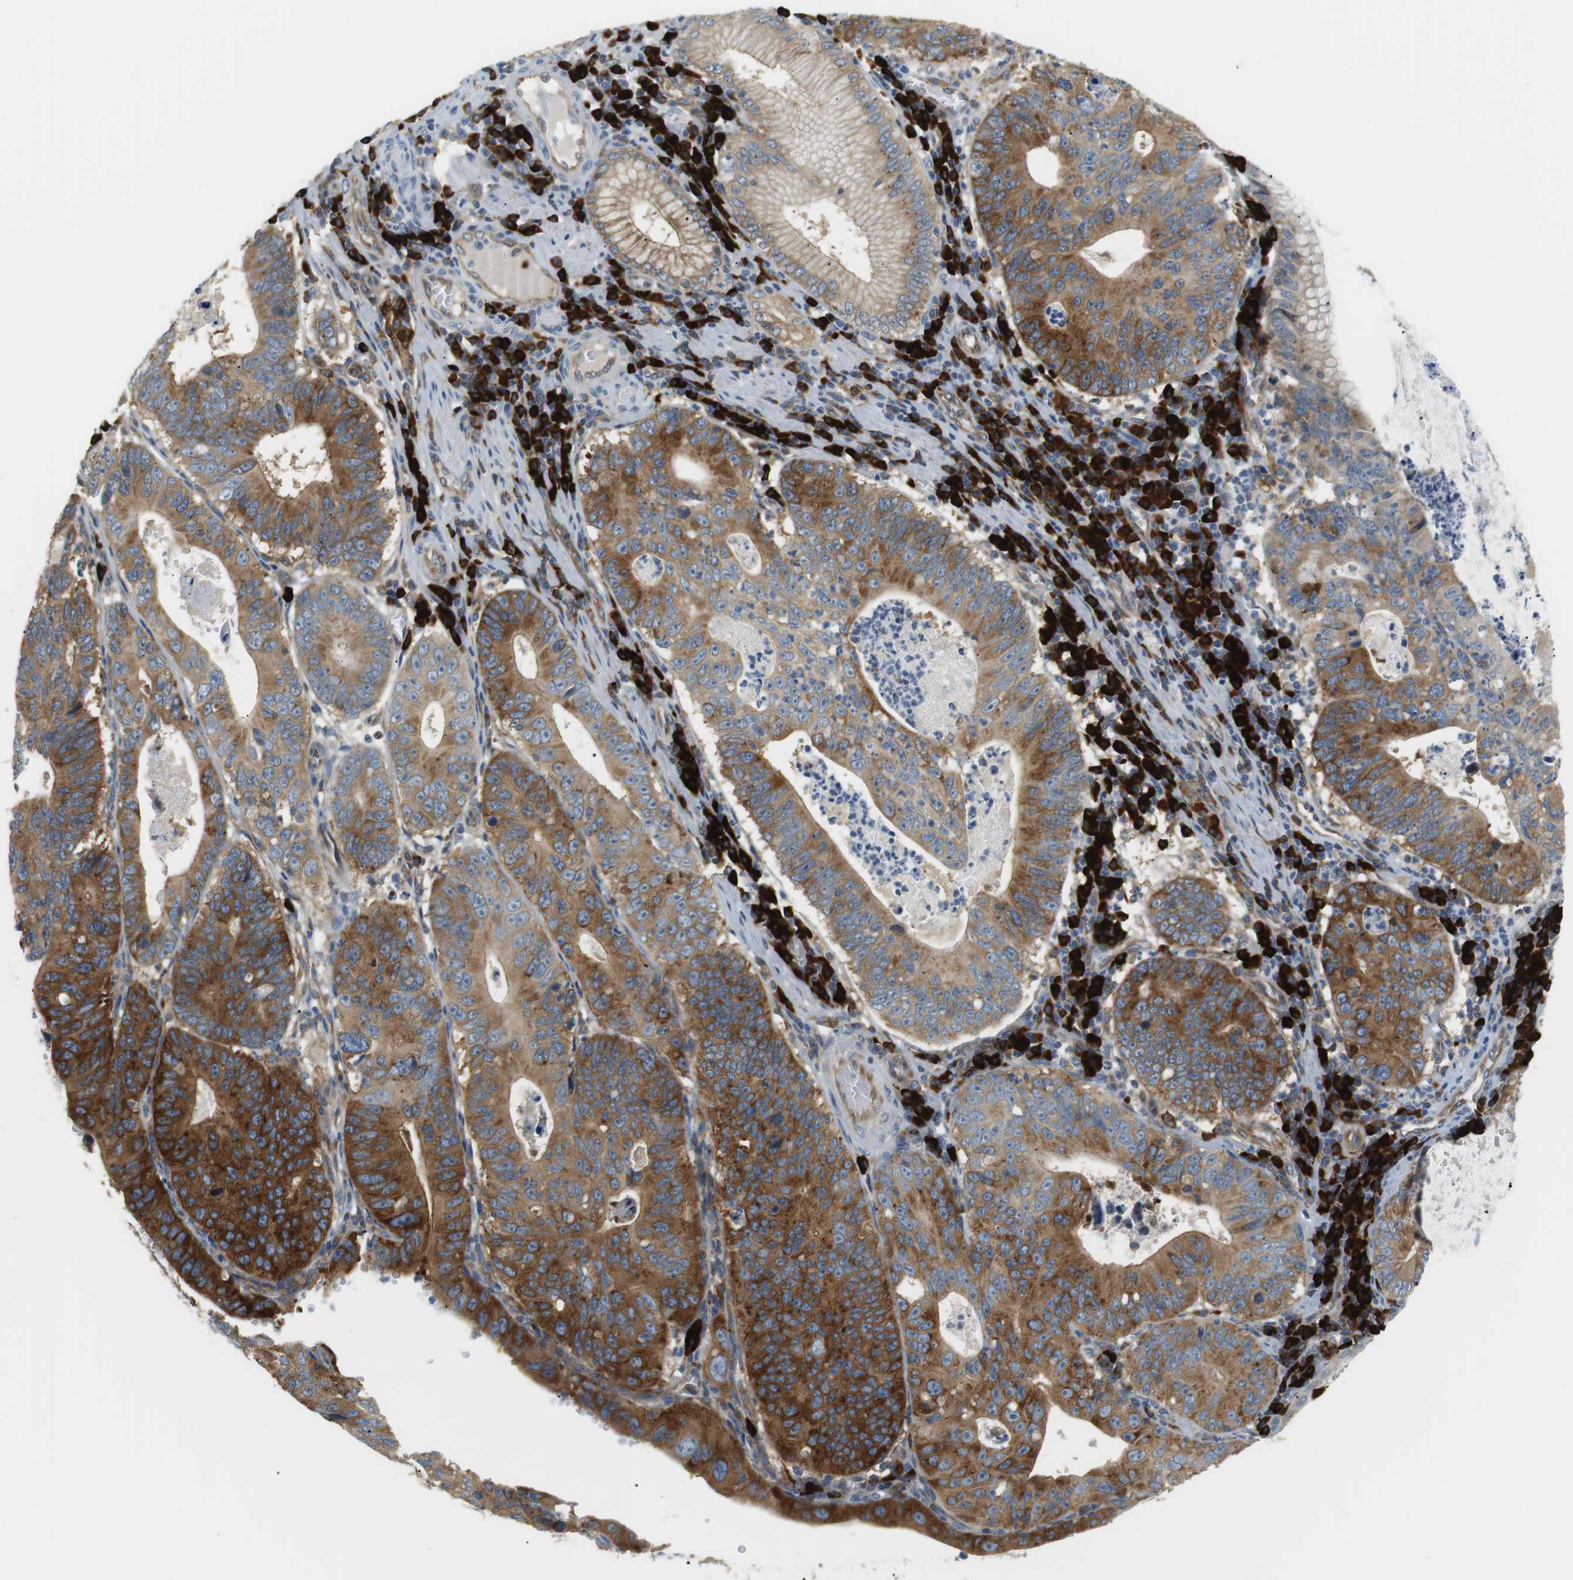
{"staining": {"intensity": "strong", "quantity": ">75%", "location": "cytoplasmic/membranous"}, "tissue": "stomach cancer", "cell_type": "Tumor cells", "image_type": "cancer", "snomed": [{"axis": "morphology", "description": "Adenocarcinoma, NOS"}, {"axis": "topography", "description": "Stomach"}], "caption": "High-power microscopy captured an IHC micrograph of stomach adenocarcinoma, revealing strong cytoplasmic/membranous expression in about >75% of tumor cells. (brown staining indicates protein expression, while blue staining denotes nuclei).", "gene": "TMEM200A", "patient": {"sex": "male", "age": 59}}